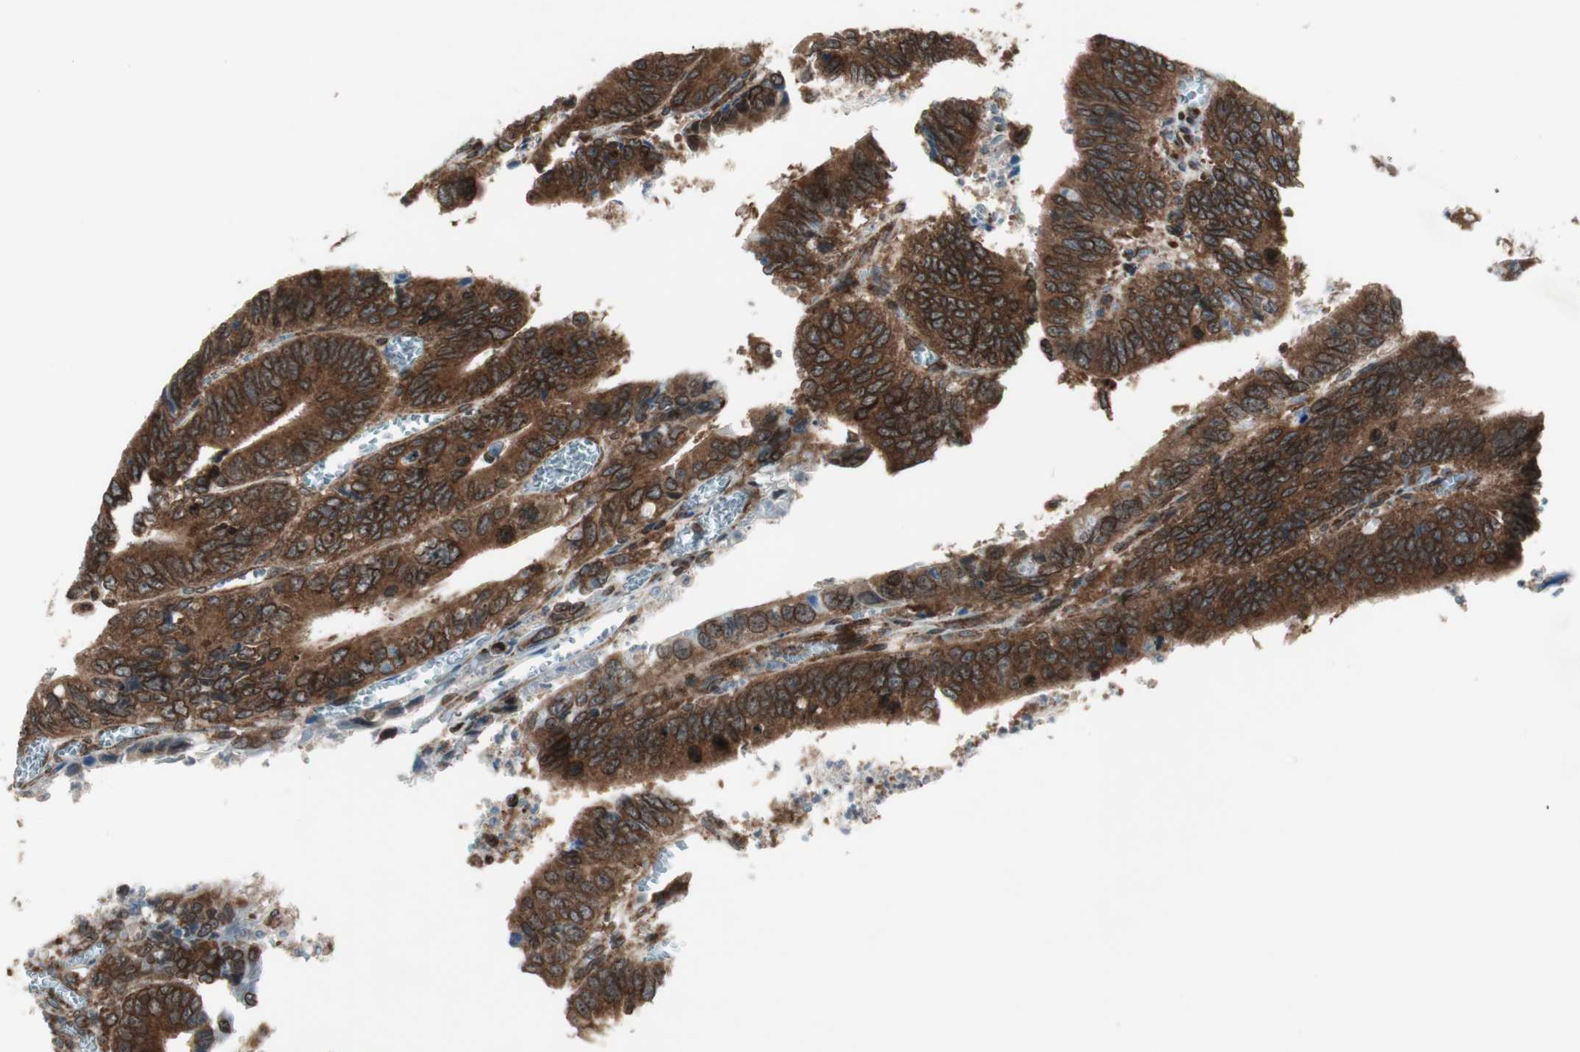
{"staining": {"intensity": "strong", "quantity": ">75%", "location": "cytoplasmic/membranous,nuclear"}, "tissue": "colorectal cancer", "cell_type": "Tumor cells", "image_type": "cancer", "snomed": [{"axis": "morphology", "description": "Adenocarcinoma, NOS"}, {"axis": "topography", "description": "Colon"}], "caption": "DAB (3,3'-diaminobenzidine) immunohistochemical staining of human colorectal cancer (adenocarcinoma) exhibits strong cytoplasmic/membranous and nuclear protein positivity in about >75% of tumor cells.", "gene": "NUP62", "patient": {"sex": "male", "age": 72}}